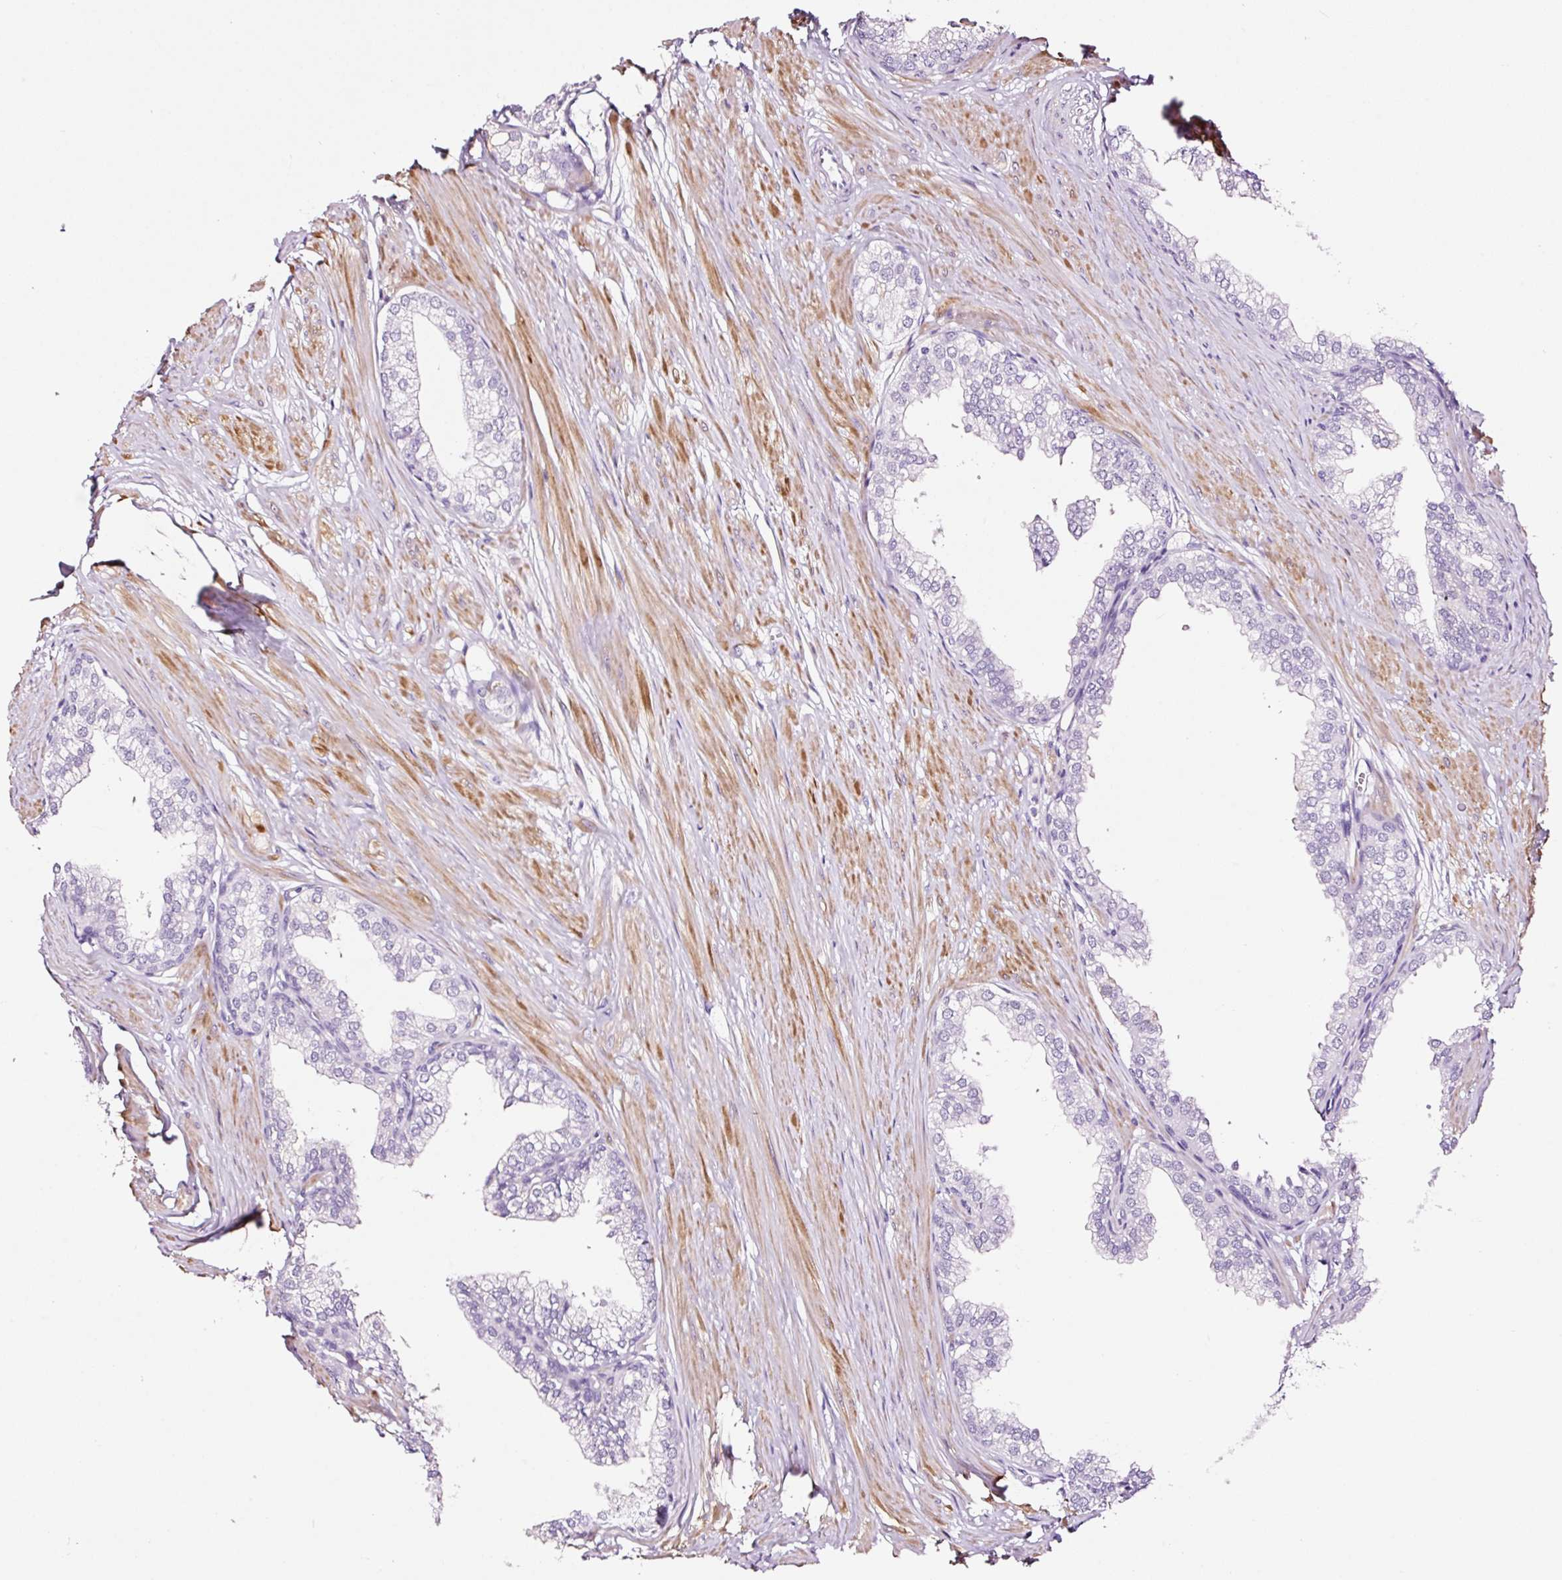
{"staining": {"intensity": "negative", "quantity": "none", "location": "none"}, "tissue": "prostate", "cell_type": "Glandular cells", "image_type": "normal", "snomed": [{"axis": "morphology", "description": "Normal tissue, NOS"}, {"axis": "topography", "description": "Prostate"}, {"axis": "topography", "description": "Peripheral nerve tissue"}], "caption": "Immunohistochemical staining of unremarkable prostate displays no significant positivity in glandular cells.", "gene": "RTF2", "patient": {"sex": "male", "age": 55}}